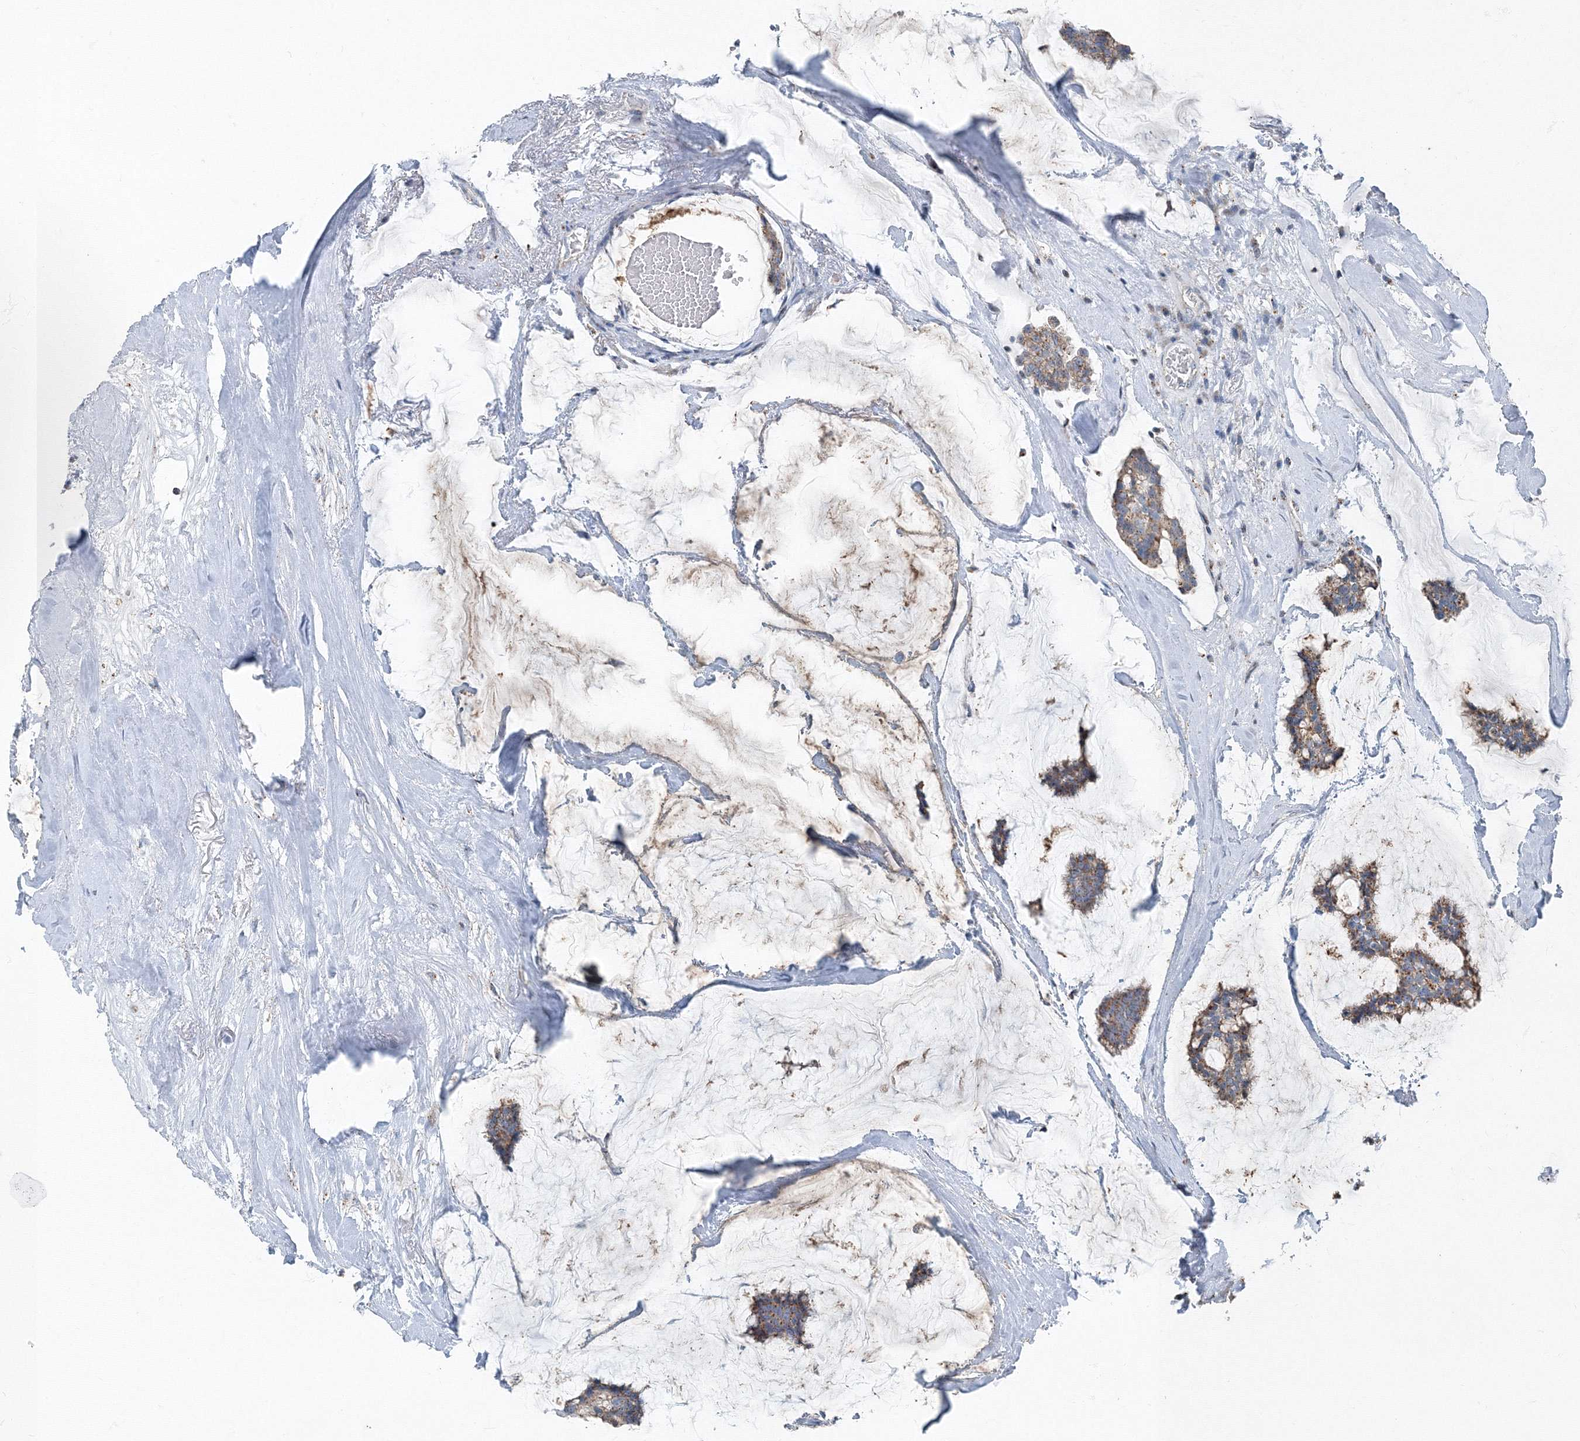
{"staining": {"intensity": "weak", "quantity": ">75%", "location": "cytoplasmic/membranous"}, "tissue": "breast cancer", "cell_type": "Tumor cells", "image_type": "cancer", "snomed": [{"axis": "morphology", "description": "Duct carcinoma"}, {"axis": "topography", "description": "Breast"}], "caption": "Immunohistochemical staining of breast cancer (intraductal carcinoma) shows low levels of weak cytoplasmic/membranous protein positivity in approximately >75% of tumor cells.", "gene": "AASDH", "patient": {"sex": "female", "age": 93}}